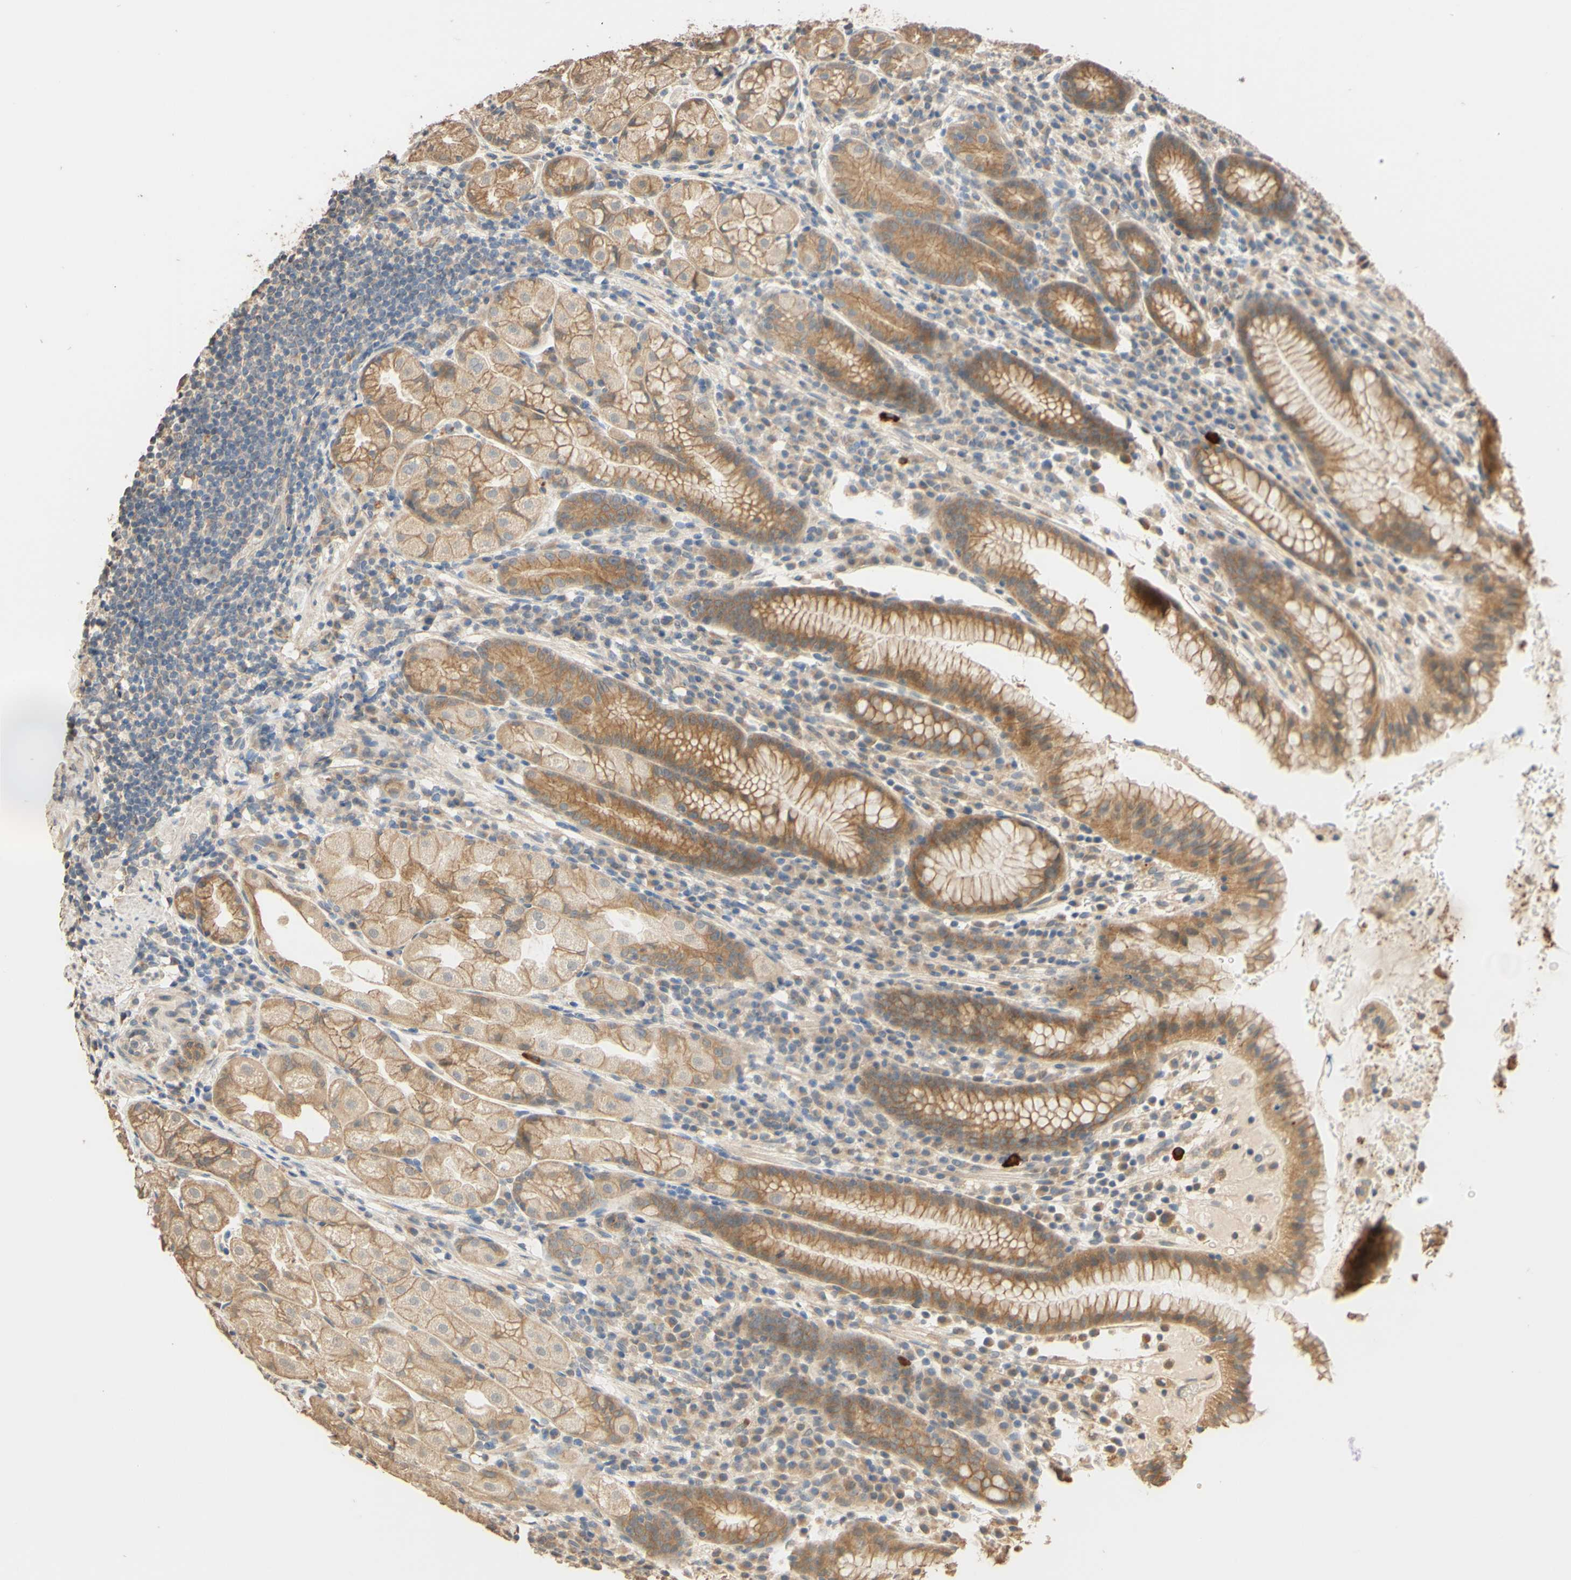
{"staining": {"intensity": "moderate", "quantity": ">75%", "location": "cytoplasmic/membranous"}, "tissue": "stomach", "cell_type": "Glandular cells", "image_type": "normal", "snomed": [{"axis": "morphology", "description": "Normal tissue, NOS"}, {"axis": "topography", "description": "Stomach, lower"}], "caption": "This is a histology image of immunohistochemistry staining of benign stomach, which shows moderate expression in the cytoplasmic/membranous of glandular cells.", "gene": "SMIM19", "patient": {"sex": "male", "age": 52}}